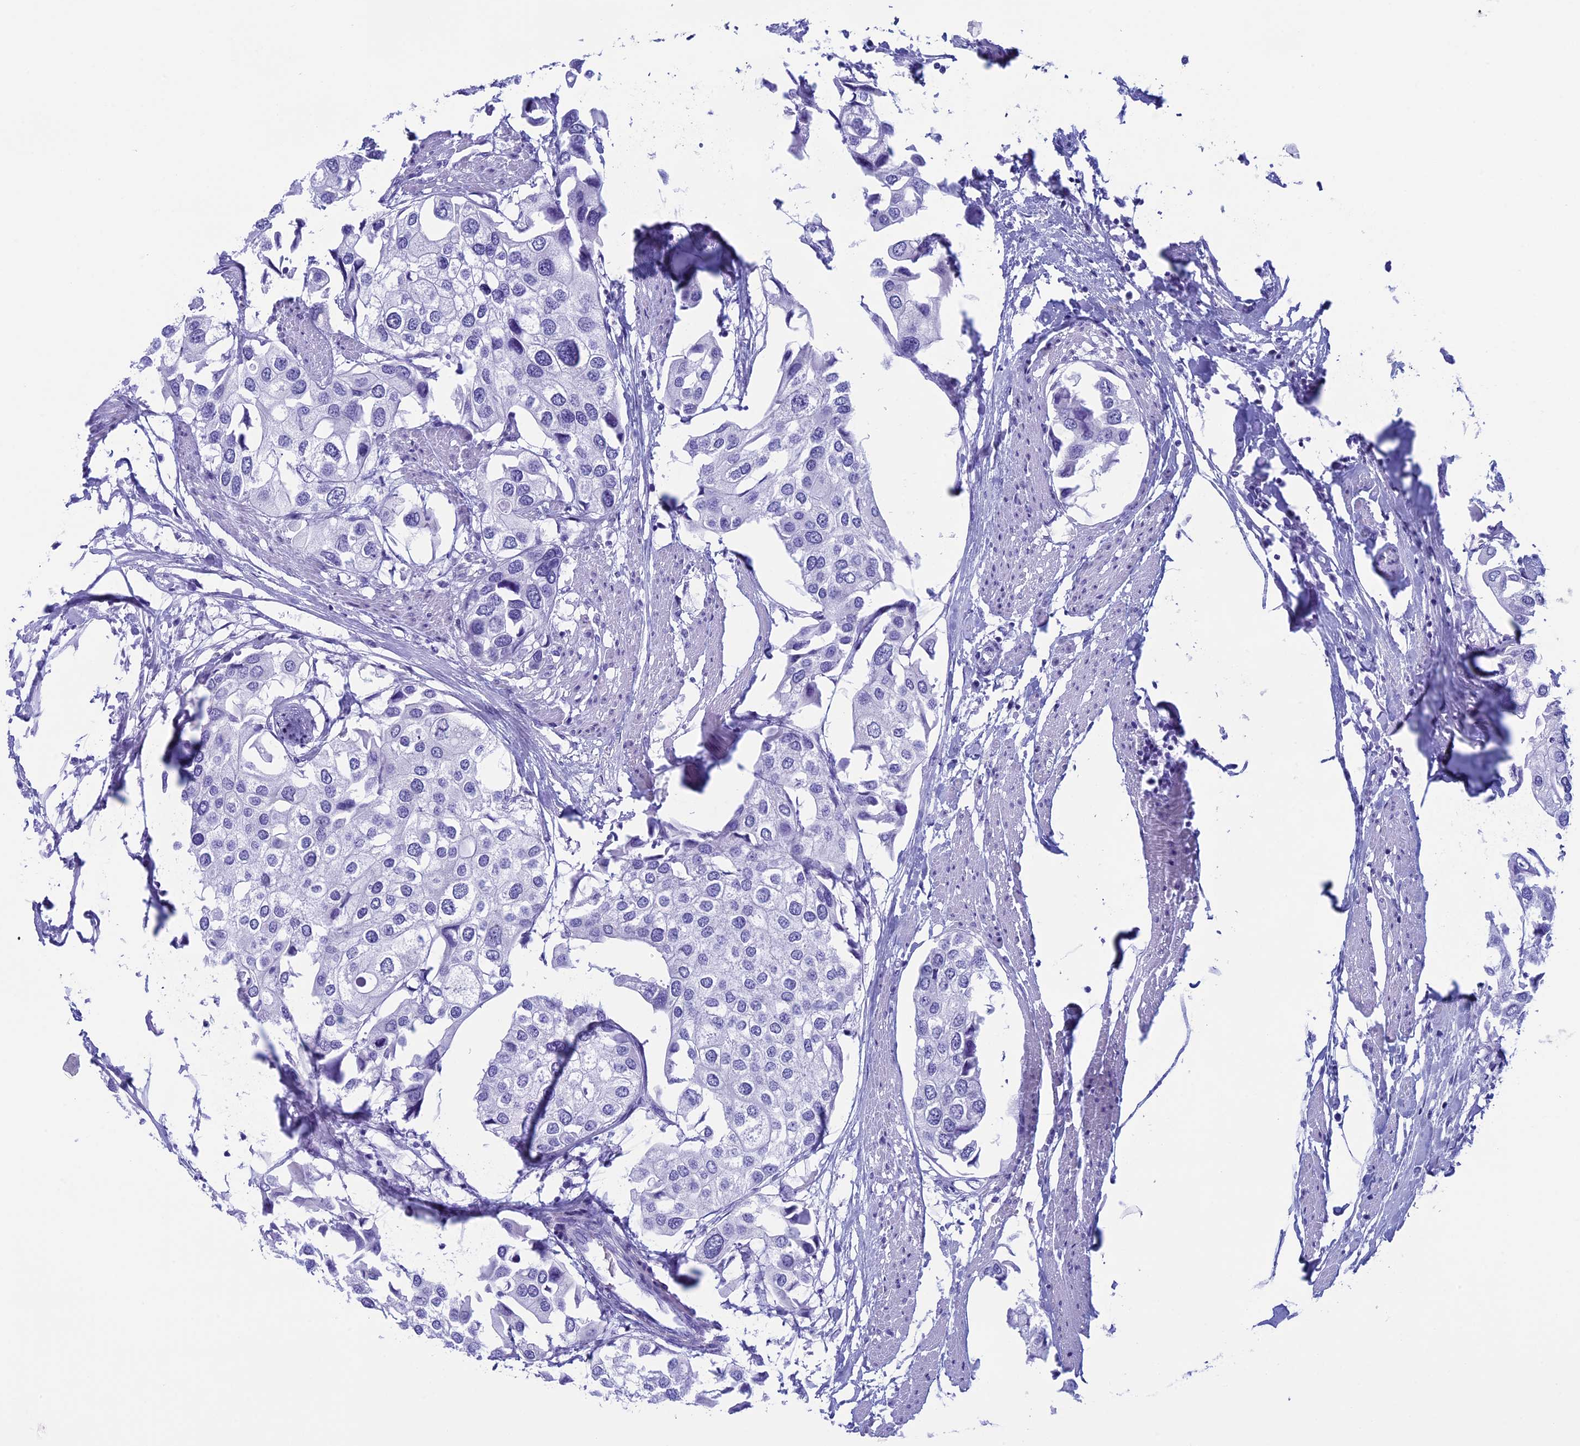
{"staining": {"intensity": "negative", "quantity": "none", "location": "none"}, "tissue": "urothelial cancer", "cell_type": "Tumor cells", "image_type": "cancer", "snomed": [{"axis": "morphology", "description": "Urothelial carcinoma, High grade"}, {"axis": "topography", "description": "Urinary bladder"}], "caption": "Urothelial cancer was stained to show a protein in brown. There is no significant positivity in tumor cells.", "gene": "FAM169A", "patient": {"sex": "male", "age": 64}}